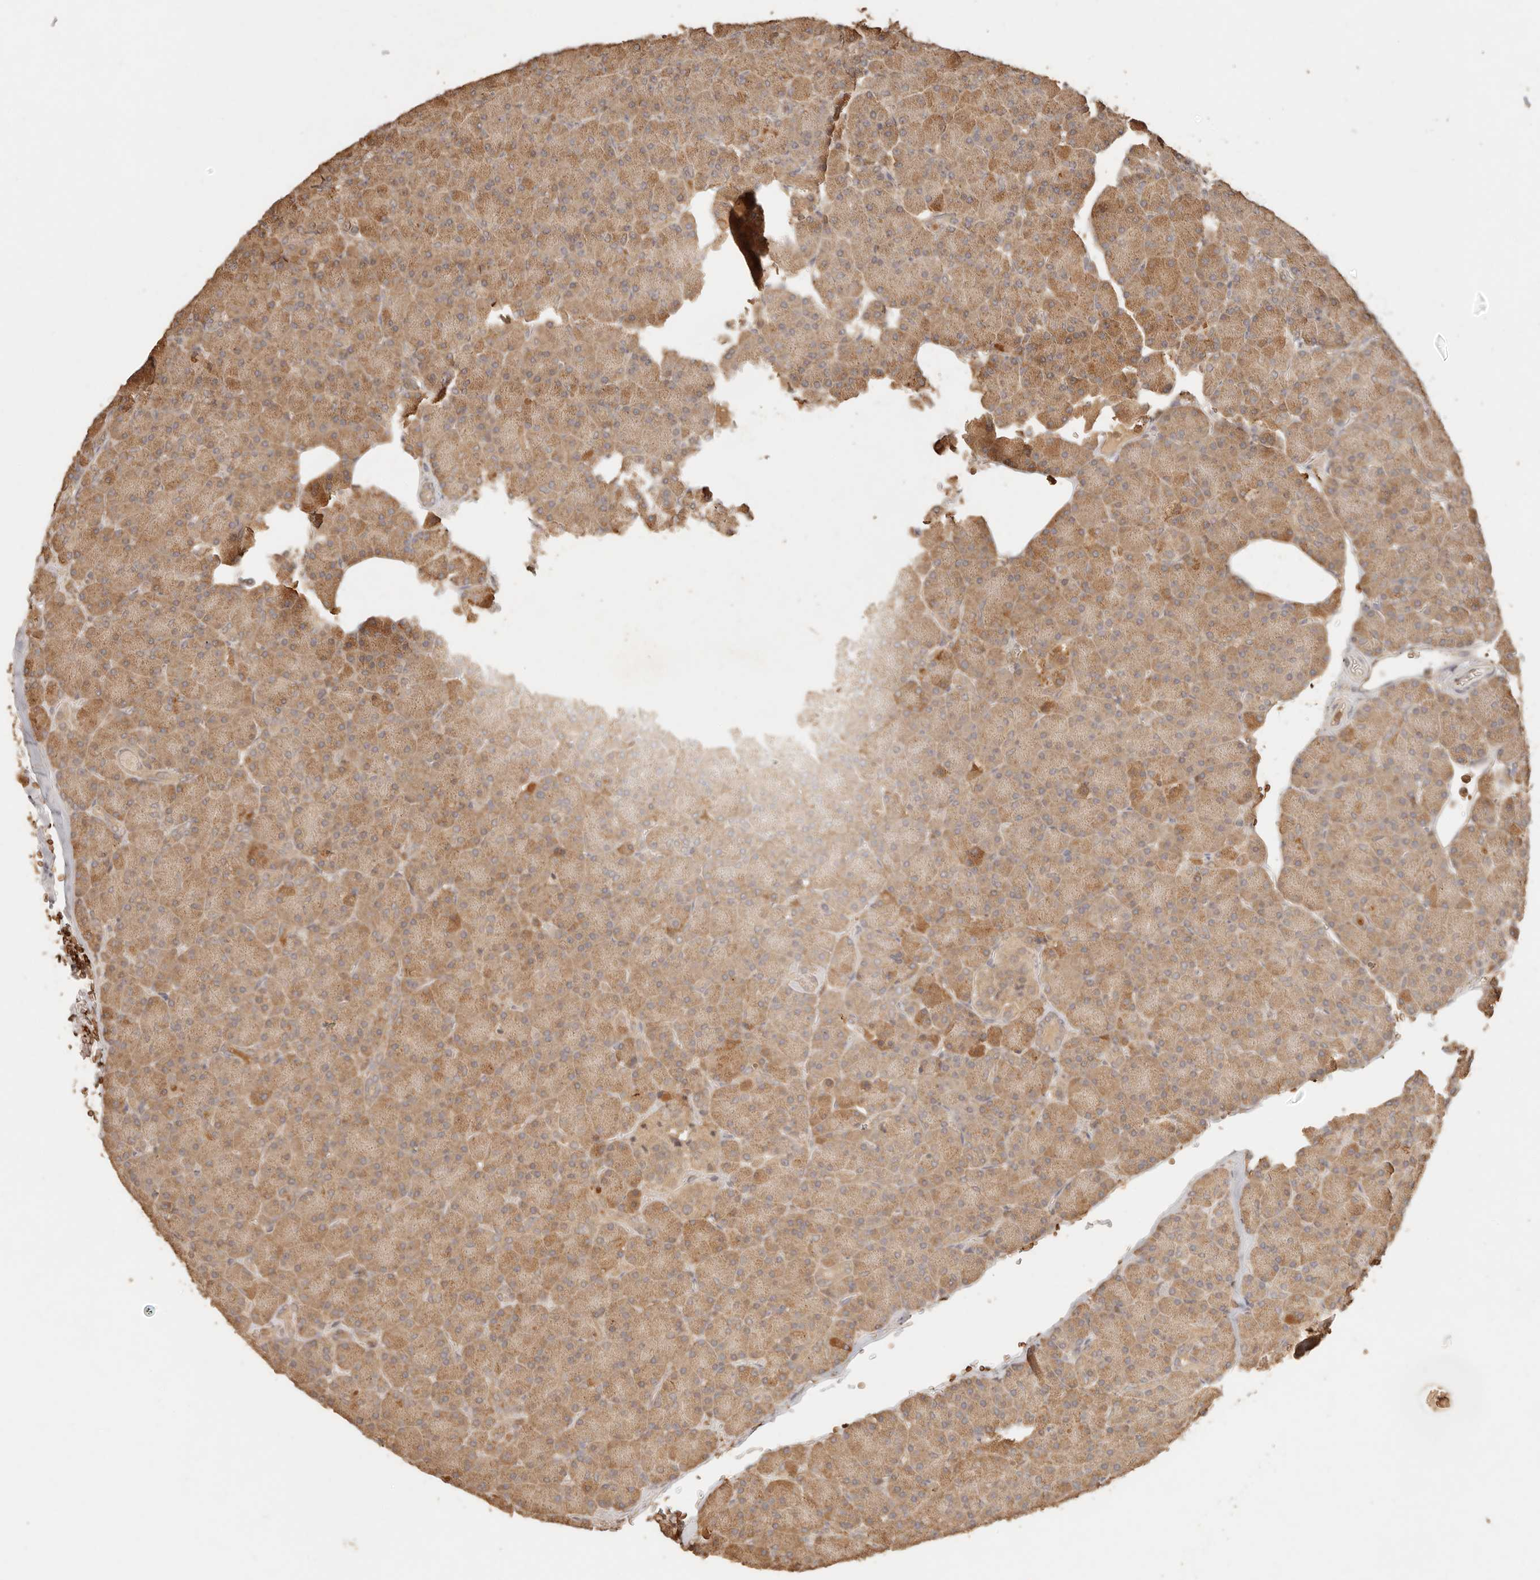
{"staining": {"intensity": "moderate", "quantity": ">75%", "location": "cytoplasmic/membranous"}, "tissue": "pancreas", "cell_type": "Exocrine glandular cells", "image_type": "normal", "snomed": [{"axis": "morphology", "description": "Normal tissue, NOS"}, {"axis": "topography", "description": "Pancreas"}], "caption": "The photomicrograph exhibits a brown stain indicating the presence of a protein in the cytoplasmic/membranous of exocrine glandular cells in pancreas. Nuclei are stained in blue.", "gene": "INTS11", "patient": {"sex": "female", "age": 43}}